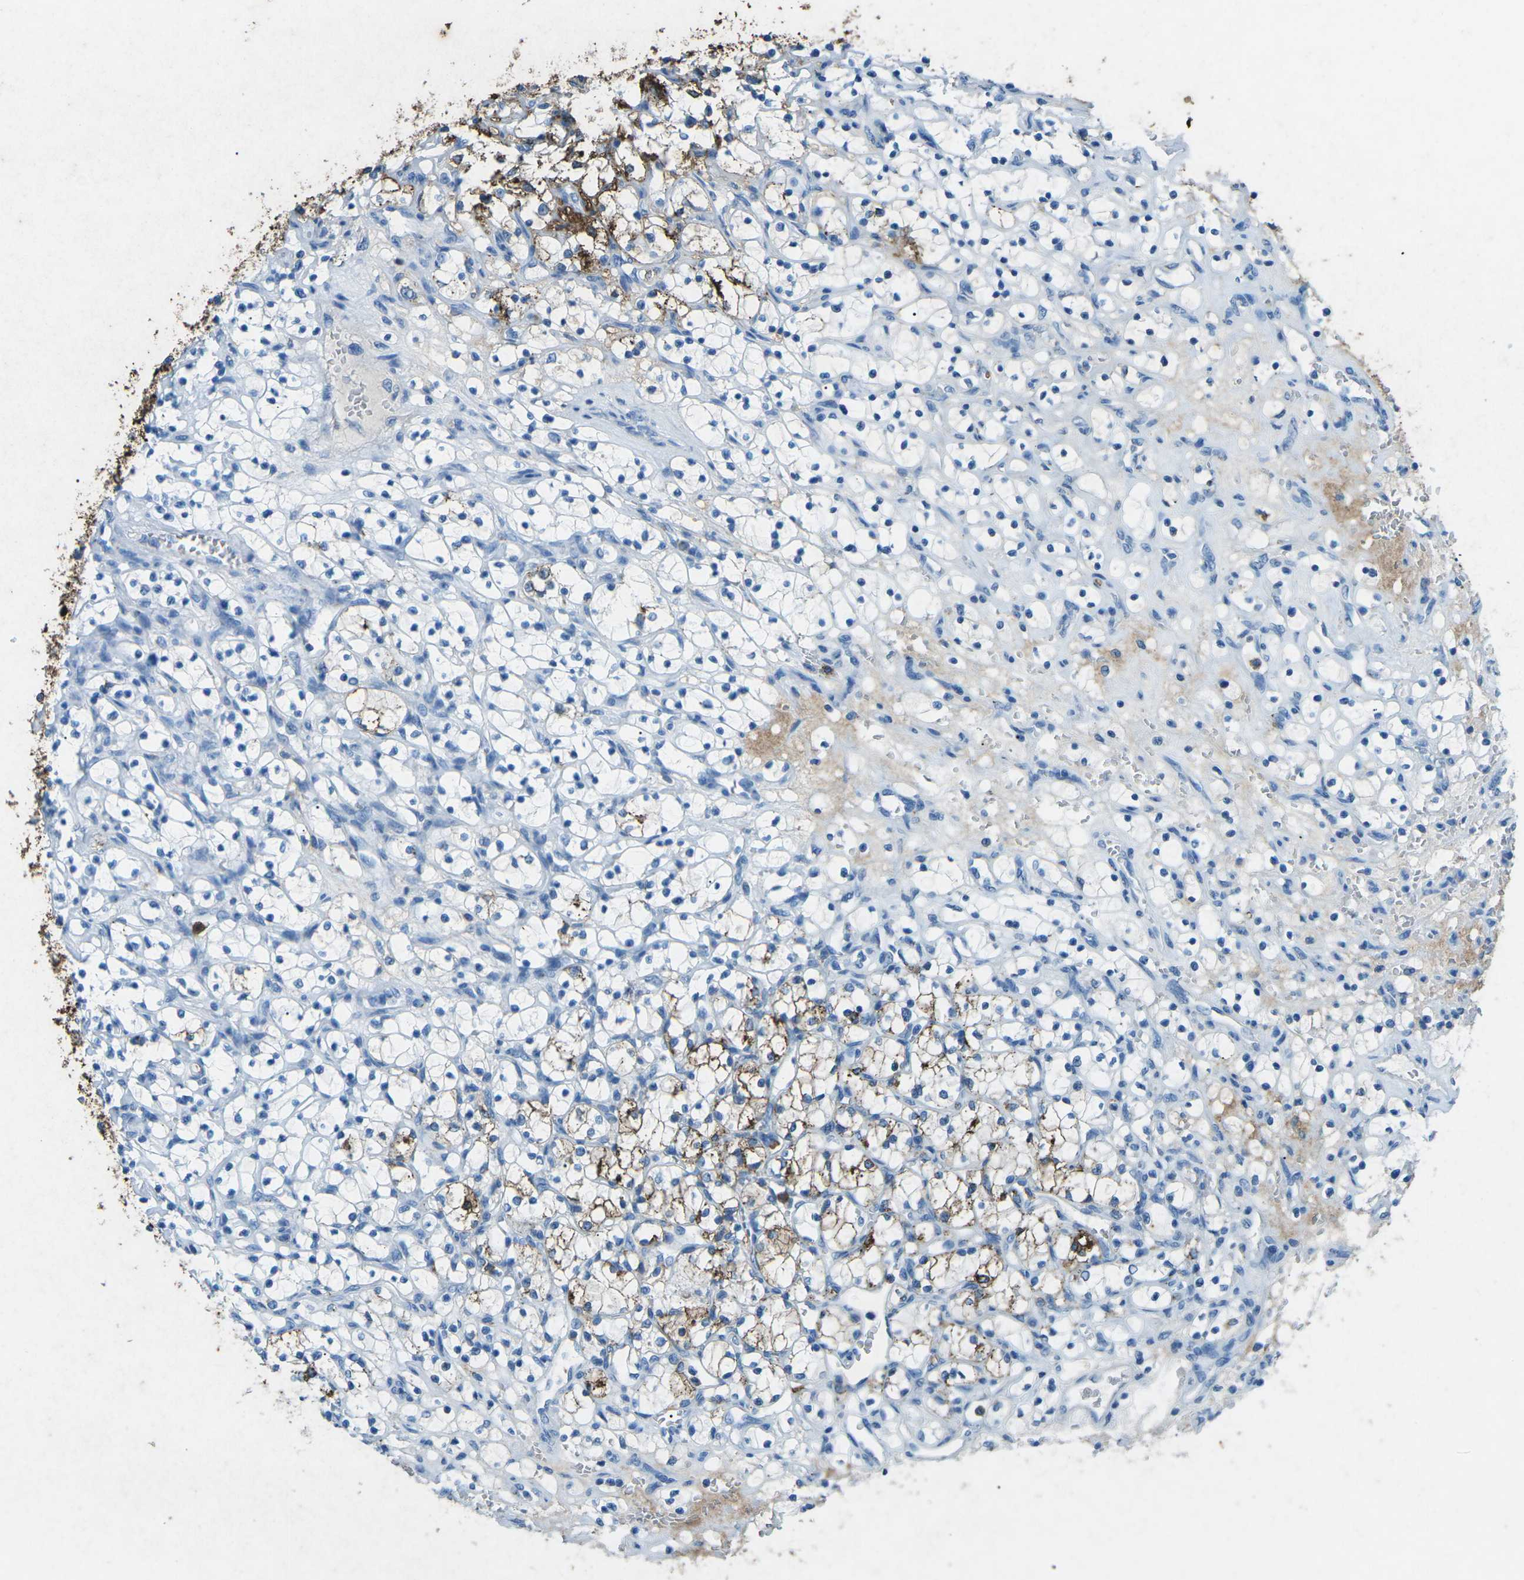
{"staining": {"intensity": "weak", "quantity": "<25%", "location": "cytoplasmic/membranous"}, "tissue": "renal cancer", "cell_type": "Tumor cells", "image_type": "cancer", "snomed": [{"axis": "morphology", "description": "Adenocarcinoma, NOS"}, {"axis": "topography", "description": "Kidney"}], "caption": "DAB immunohistochemical staining of adenocarcinoma (renal) demonstrates no significant staining in tumor cells.", "gene": "CTAGE1", "patient": {"sex": "female", "age": 69}}